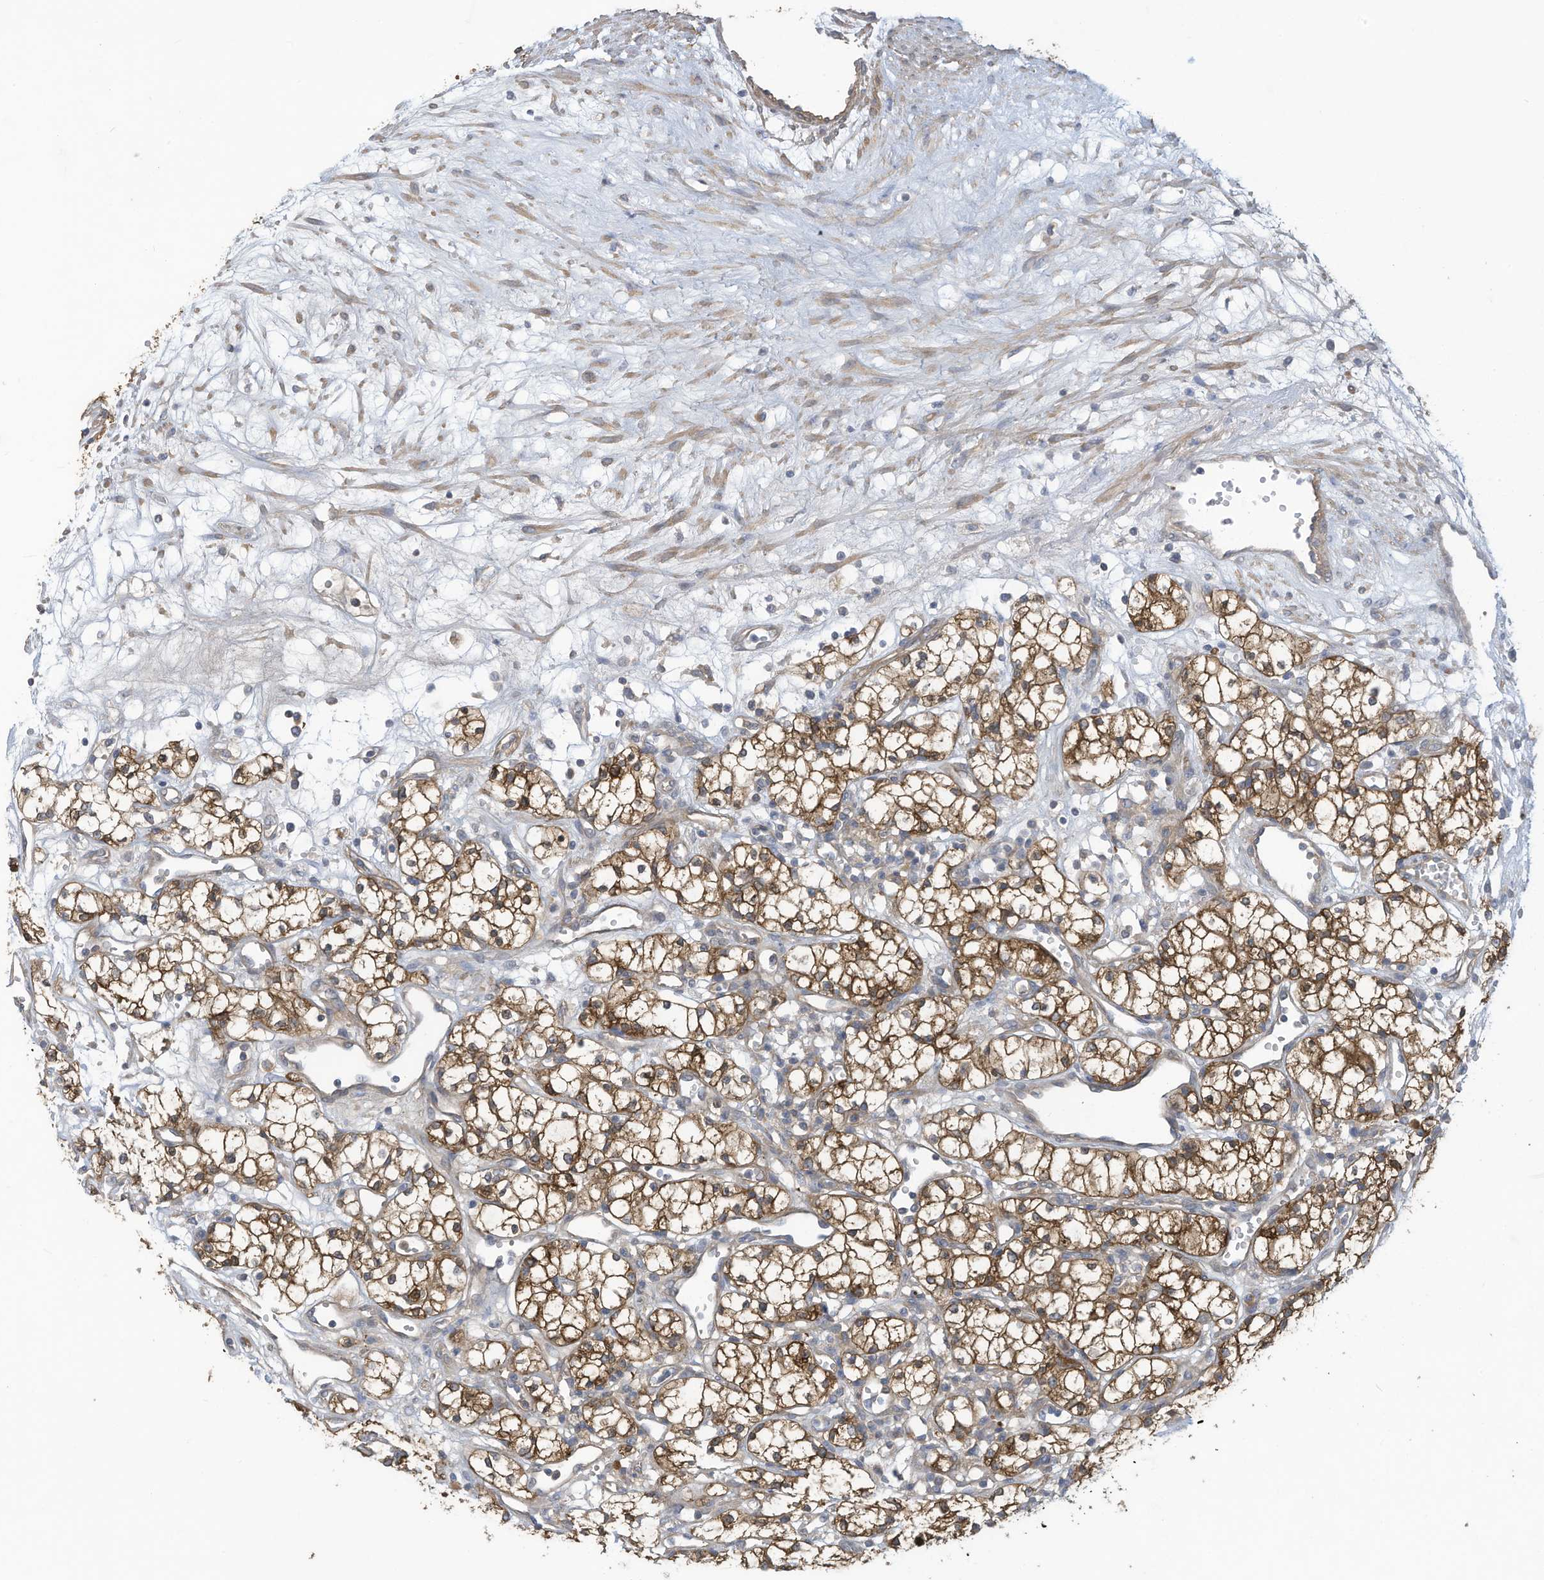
{"staining": {"intensity": "strong", "quantity": ">75%", "location": "cytoplasmic/membranous"}, "tissue": "renal cancer", "cell_type": "Tumor cells", "image_type": "cancer", "snomed": [{"axis": "morphology", "description": "Adenocarcinoma, NOS"}, {"axis": "topography", "description": "Kidney"}], "caption": "Adenocarcinoma (renal) stained with IHC shows strong cytoplasmic/membranous expression in about >75% of tumor cells. The protein of interest is shown in brown color, while the nuclei are stained blue.", "gene": "ADI1", "patient": {"sex": "male", "age": 59}}